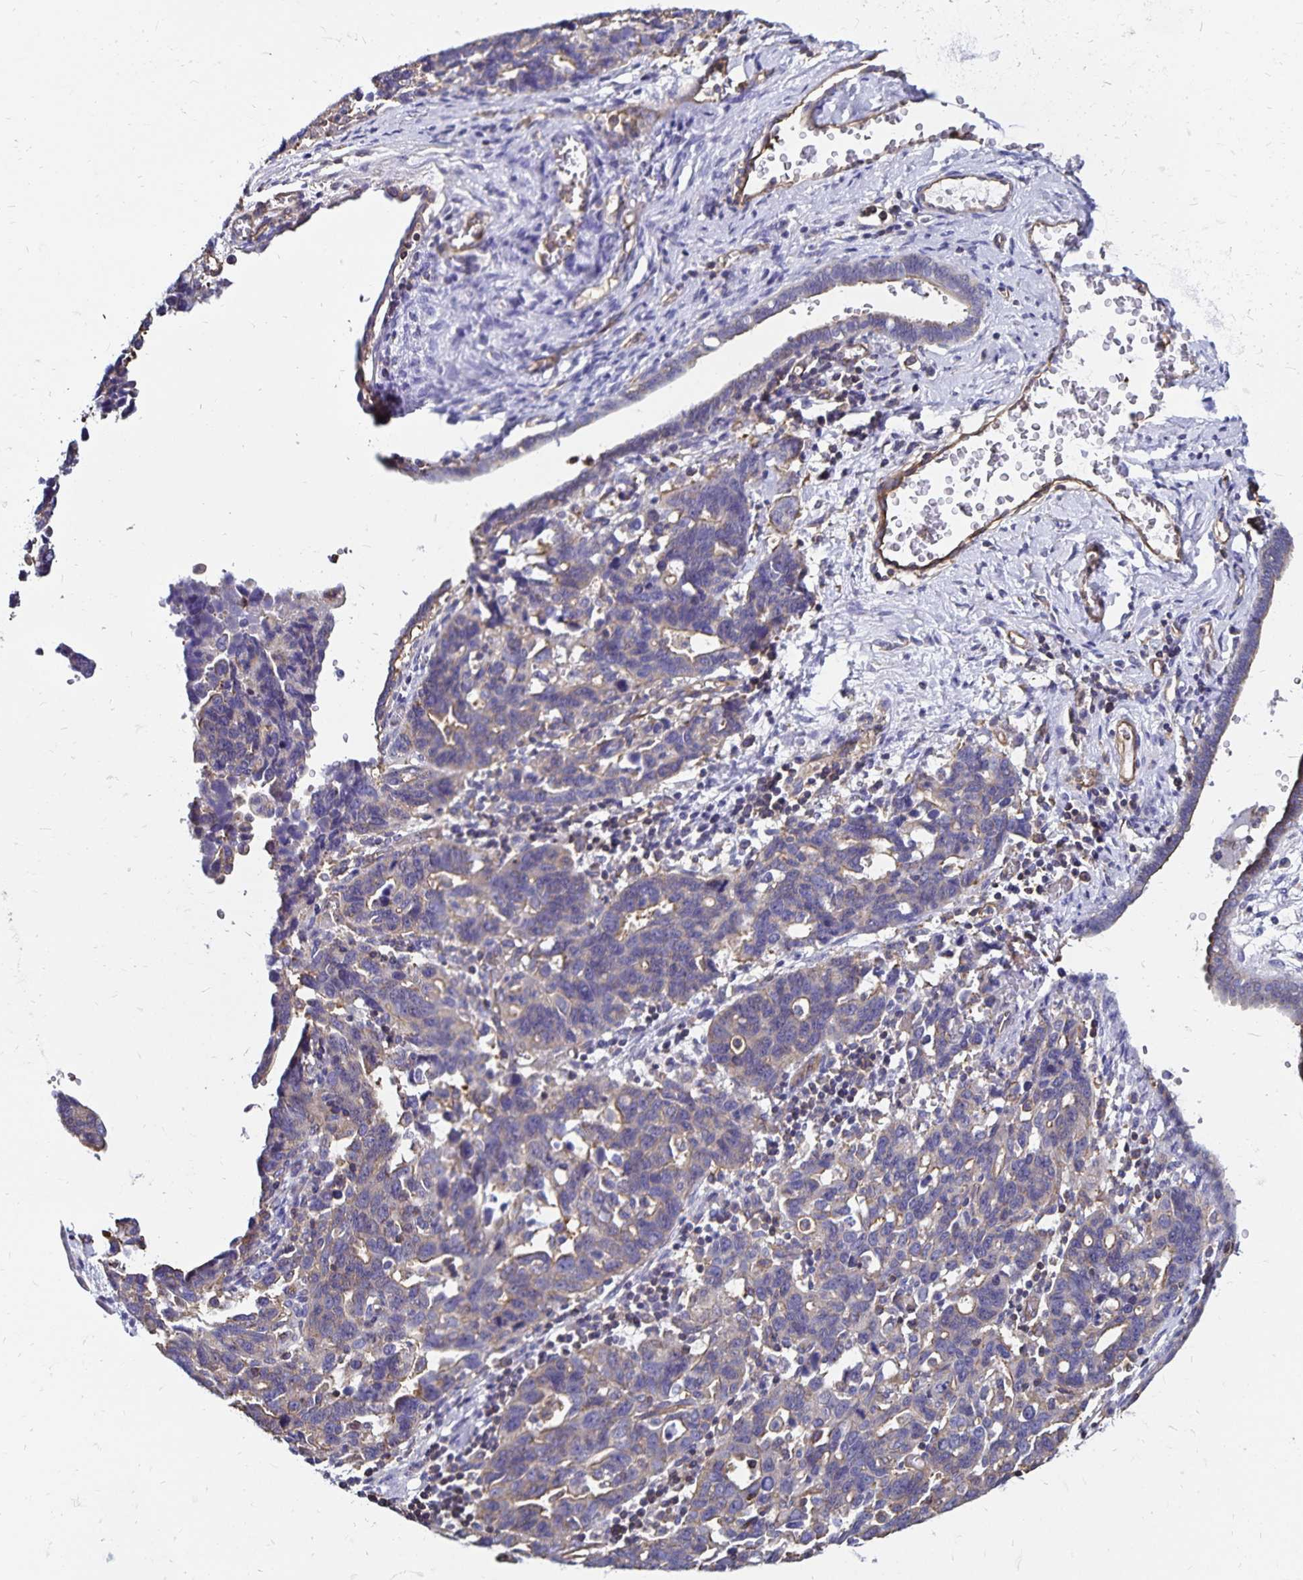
{"staining": {"intensity": "negative", "quantity": "none", "location": "none"}, "tissue": "ovarian cancer", "cell_type": "Tumor cells", "image_type": "cancer", "snomed": [{"axis": "morphology", "description": "Cystadenocarcinoma, serous, NOS"}, {"axis": "topography", "description": "Ovary"}], "caption": "There is no significant staining in tumor cells of ovarian cancer.", "gene": "RPRML", "patient": {"sex": "female", "age": 69}}